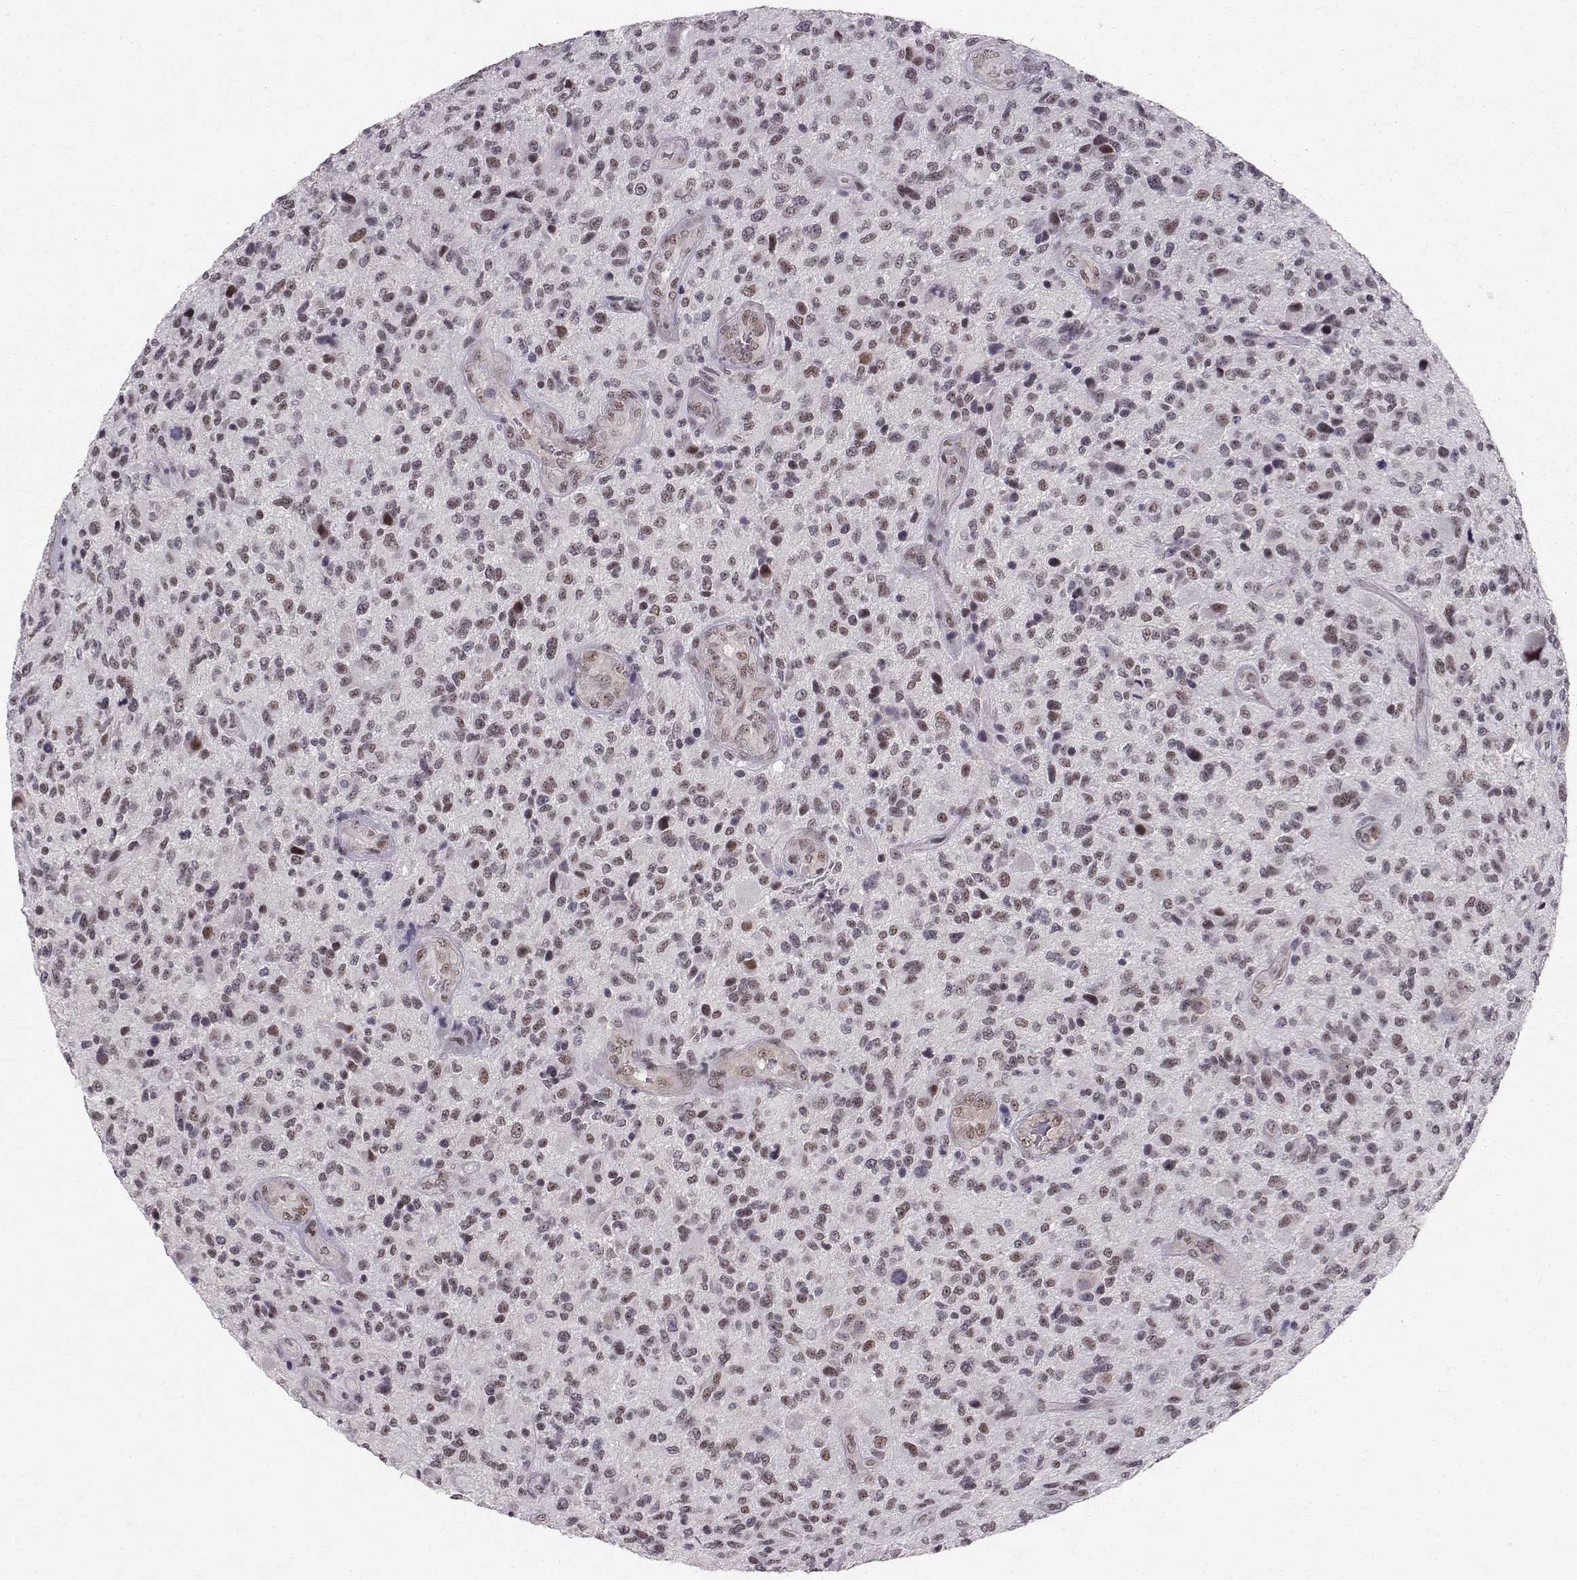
{"staining": {"intensity": "moderate", "quantity": "<25%", "location": "cytoplasmic/membranous"}, "tissue": "glioma", "cell_type": "Tumor cells", "image_type": "cancer", "snomed": [{"axis": "morphology", "description": "Glioma, malignant, High grade"}, {"axis": "topography", "description": "Brain"}], "caption": "IHC image of neoplastic tissue: human glioma stained using immunohistochemistry displays low levels of moderate protein expression localized specifically in the cytoplasmic/membranous of tumor cells, appearing as a cytoplasmic/membranous brown color.", "gene": "RPP38", "patient": {"sex": "male", "age": 47}}